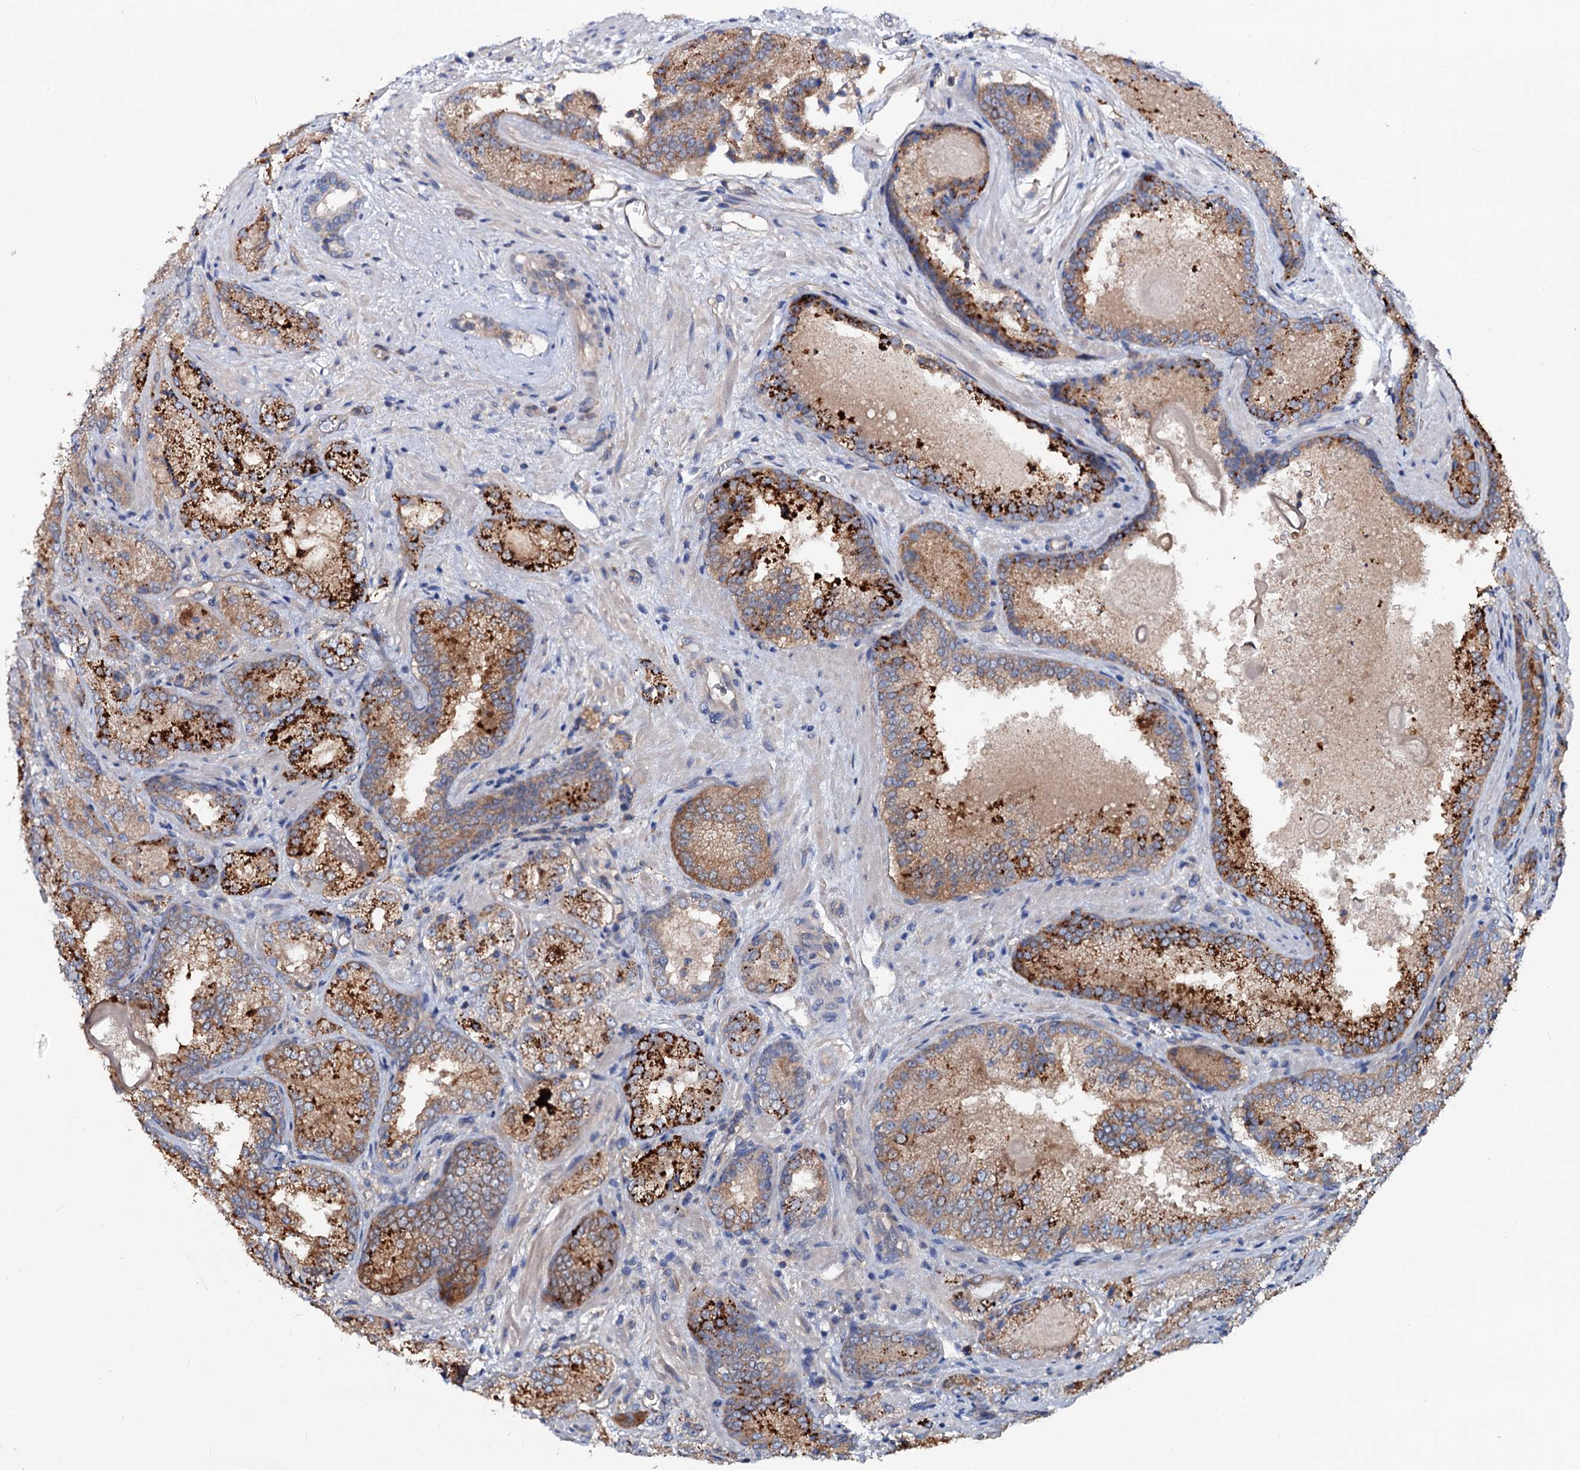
{"staining": {"intensity": "moderate", "quantity": ">75%", "location": "cytoplasmic/membranous"}, "tissue": "prostate cancer", "cell_type": "Tumor cells", "image_type": "cancer", "snomed": [{"axis": "morphology", "description": "Adenocarcinoma, Low grade"}, {"axis": "topography", "description": "Prostate"}], "caption": "Immunohistochemical staining of adenocarcinoma (low-grade) (prostate) reveals medium levels of moderate cytoplasmic/membranous protein staining in about >75% of tumor cells.", "gene": "IDI1", "patient": {"sex": "male", "age": 74}}